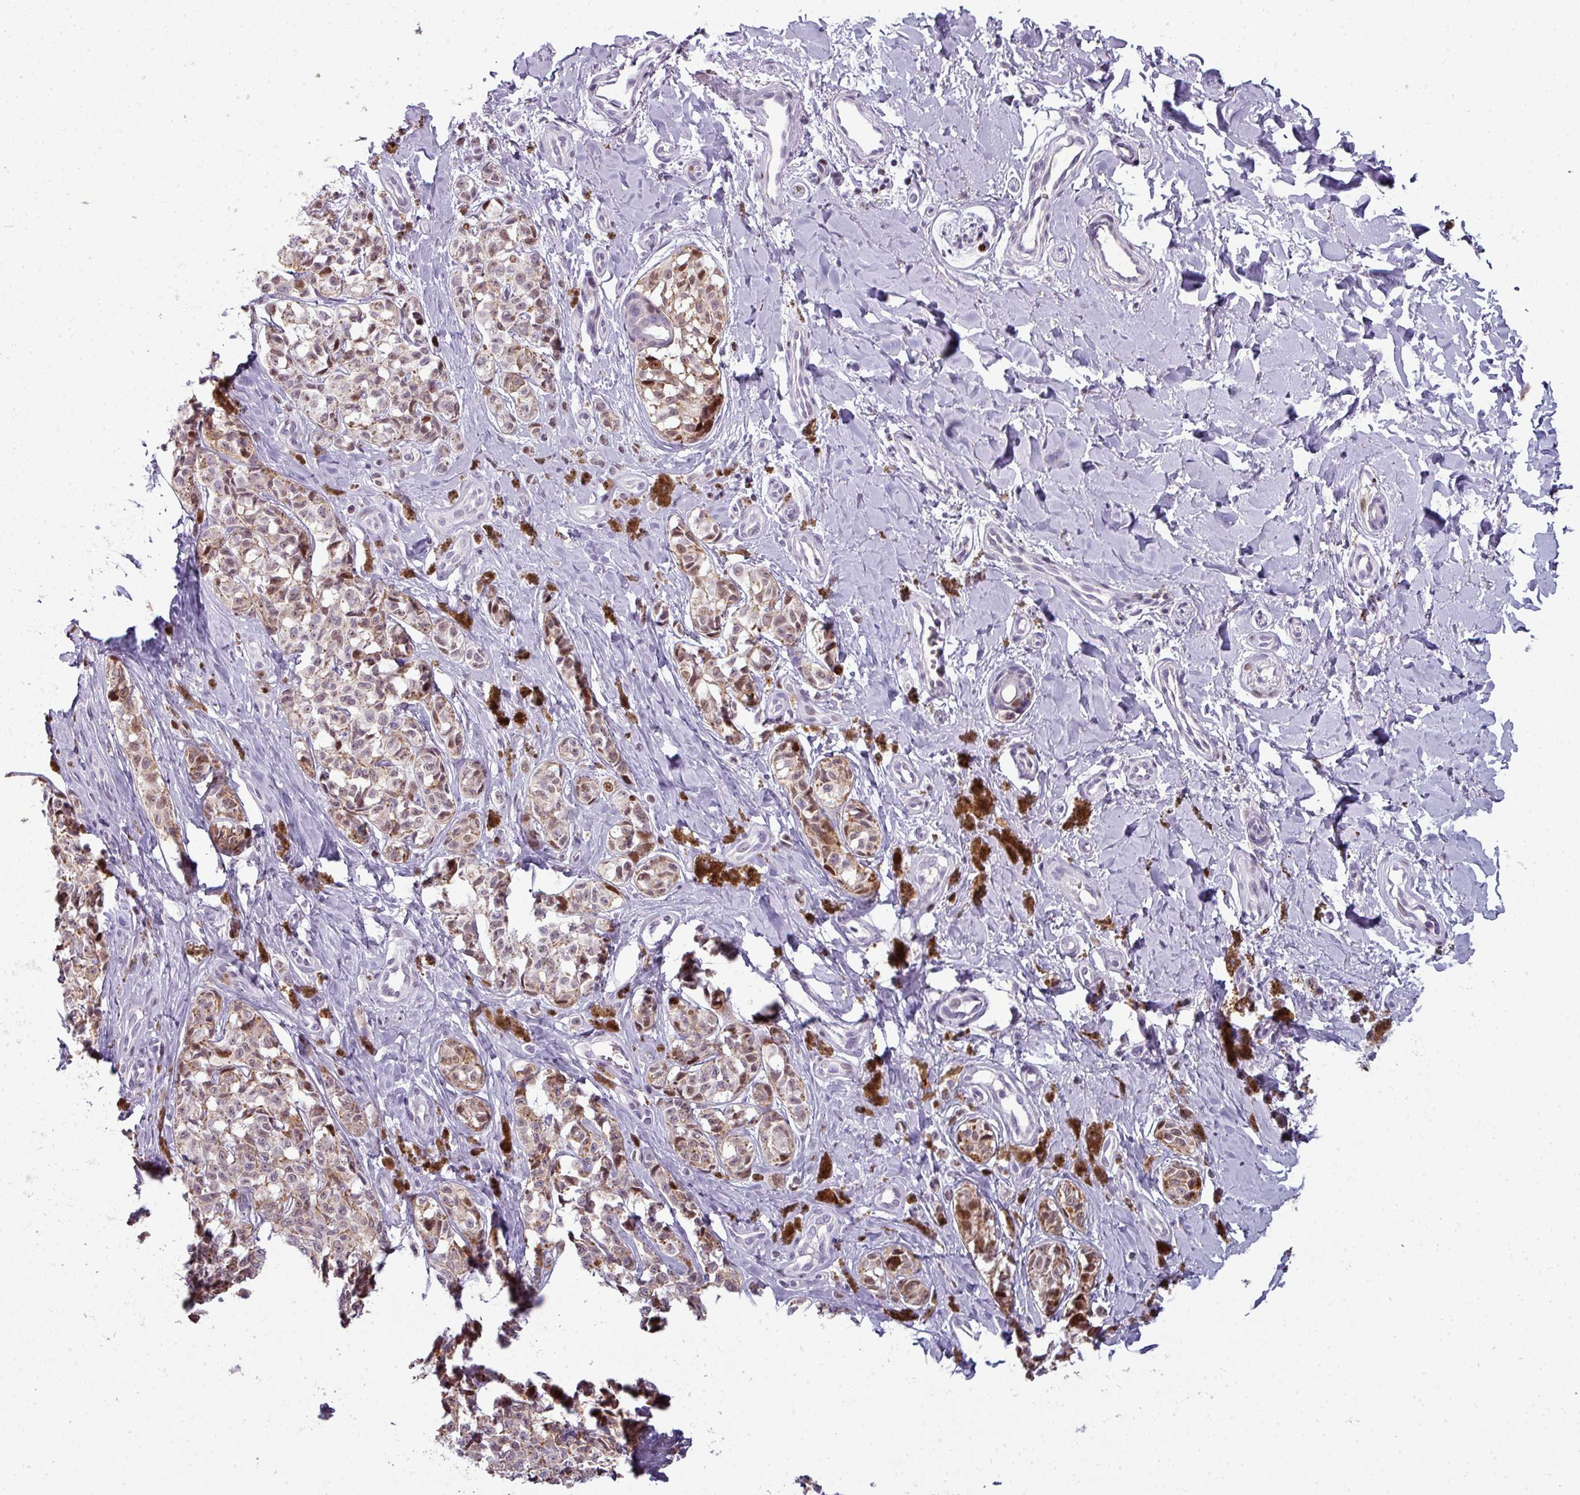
{"staining": {"intensity": "strong", "quantity": "25%-75%", "location": "cytoplasmic/membranous,nuclear"}, "tissue": "melanoma", "cell_type": "Tumor cells", "image_type": "cancer", "snomed": [{"axis": "morphology", "description": "Malignant melanoma, NOS"}, {"axis": "topography", "description": "Skin"}], "caption": "Malignant melanoma stained for a protein (brown) shows strong cytoplasmic/membranous and nuclear positive staining in about 25%-75% of tumor cells.", "gene": "TMEFF1", "patient": {"sex": "female", "age": 65}}